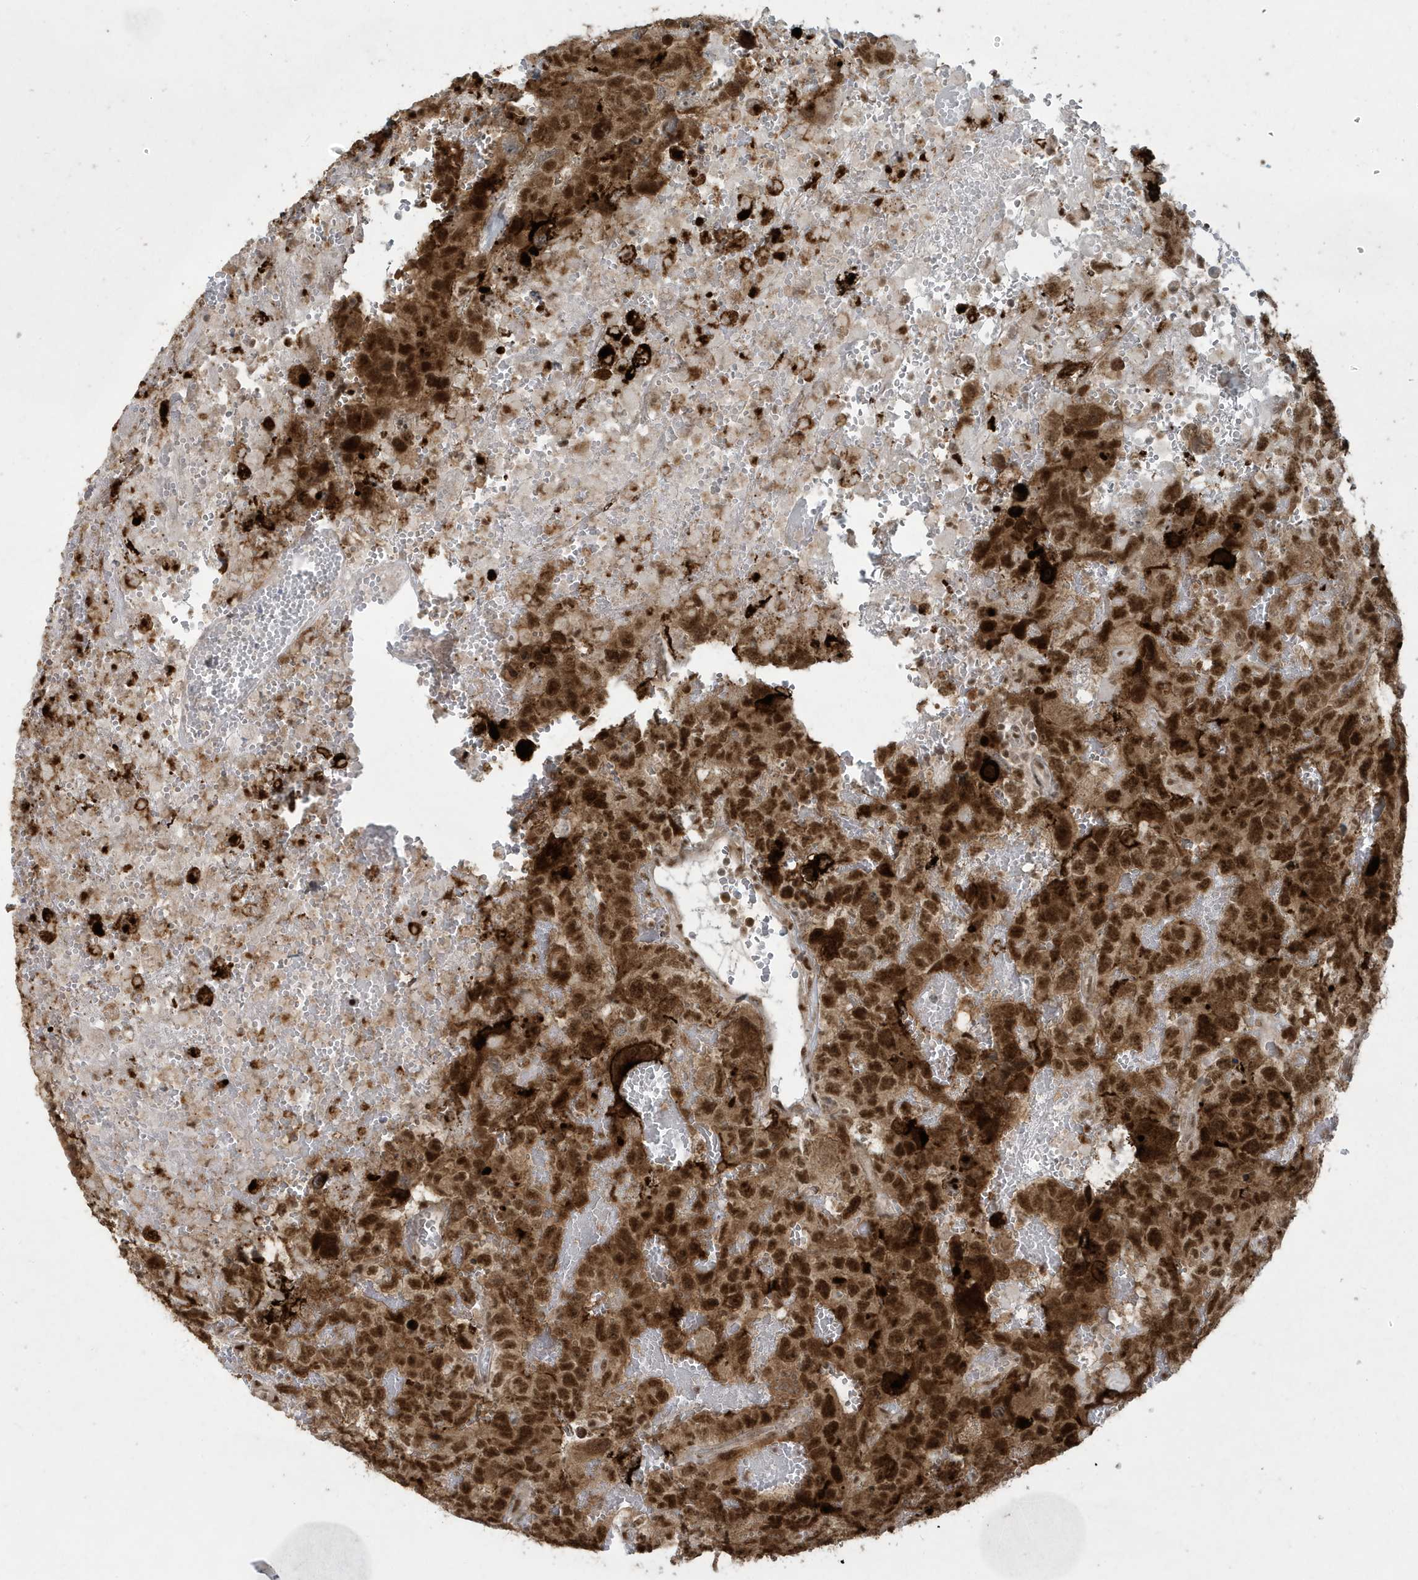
{"staining": {"intensity": "strong", "quantity": ">75%", "location": "cytoplasmic/membranous,nuclear"}, "tissue": "testis cancer", "cell_type": "Tumor cells", "image_type": "cancer", "snomed": [{"axis": "morphology", "description": "Carcinoma, Embryonal, NOS"}, {"axis": "topography", "description": "Testis"}], "caption": "Immunohistochemistry (IHC) of testis cancer displays high levels of strong cytoplasmic/membranous and nuclear staining in approximately >75% of tumor cells.", "gene": "C1orf52", "patient": {"sex": "male", "age": 45}}